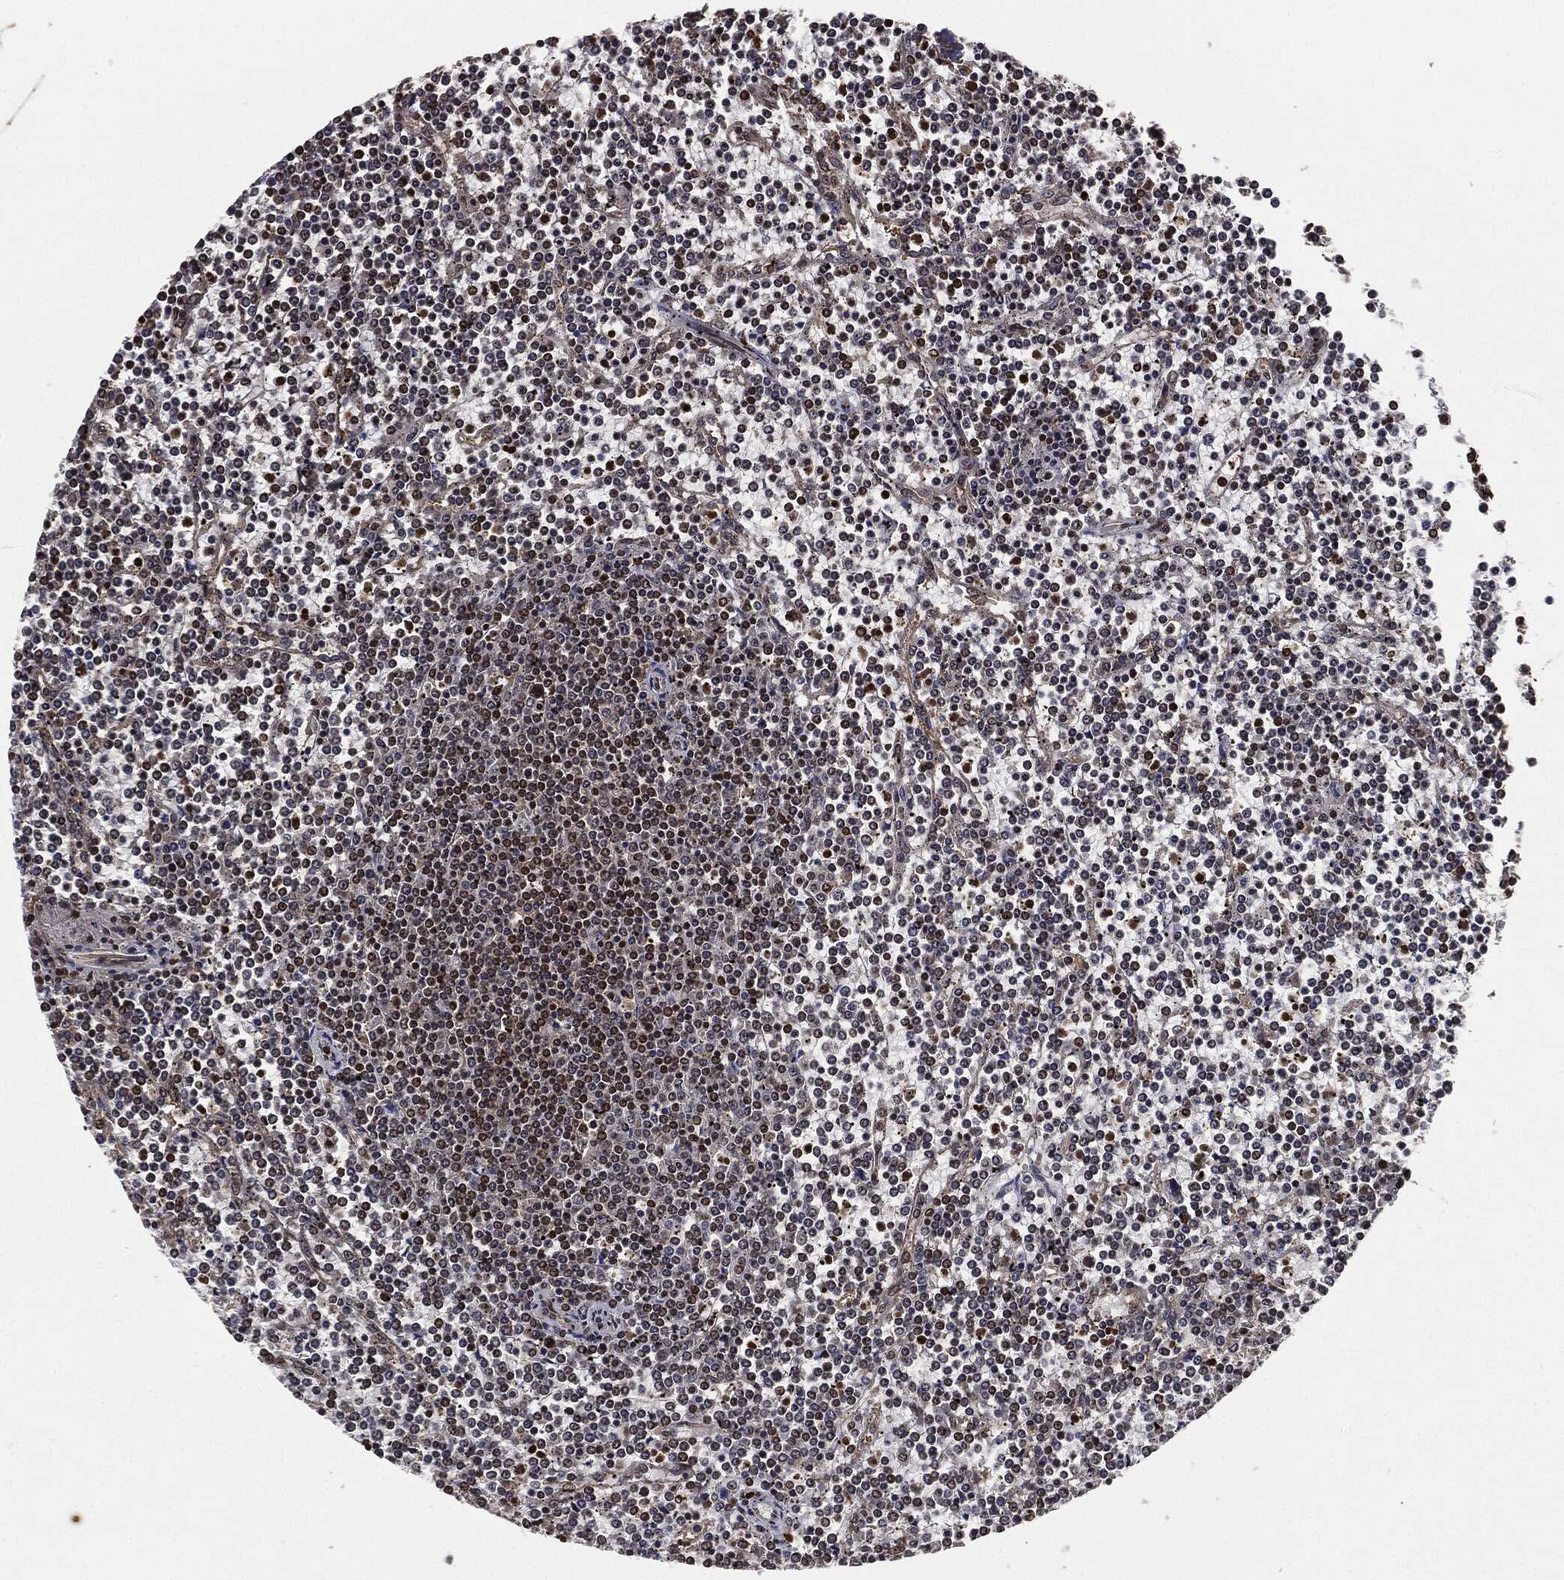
{"staining": {"intensity": "moderate", "quantity": "<25%", "location": "nuclear"}, "tissue": "lymphoma", "cell_type": "Tumor cells", "image_type": "cancer", "snomed": [{"axis": "morphology", "description": "Malignant lymphoma, non-Hodgkin's type, Low grade"}, {"axis": "topography", "description": "Spleen"}], "caption": "Immunohistochemistry of human low-grade malignant lymphoma, non-Hodgkin's type demonstrates low levels of moderate nuclear staining in about <25% of tumor cells. The protein of interest is shown in brown color, while the nuclei are stained blue.", "gene": "PDK1", "patient": {"sex": "female", "age": 19}}